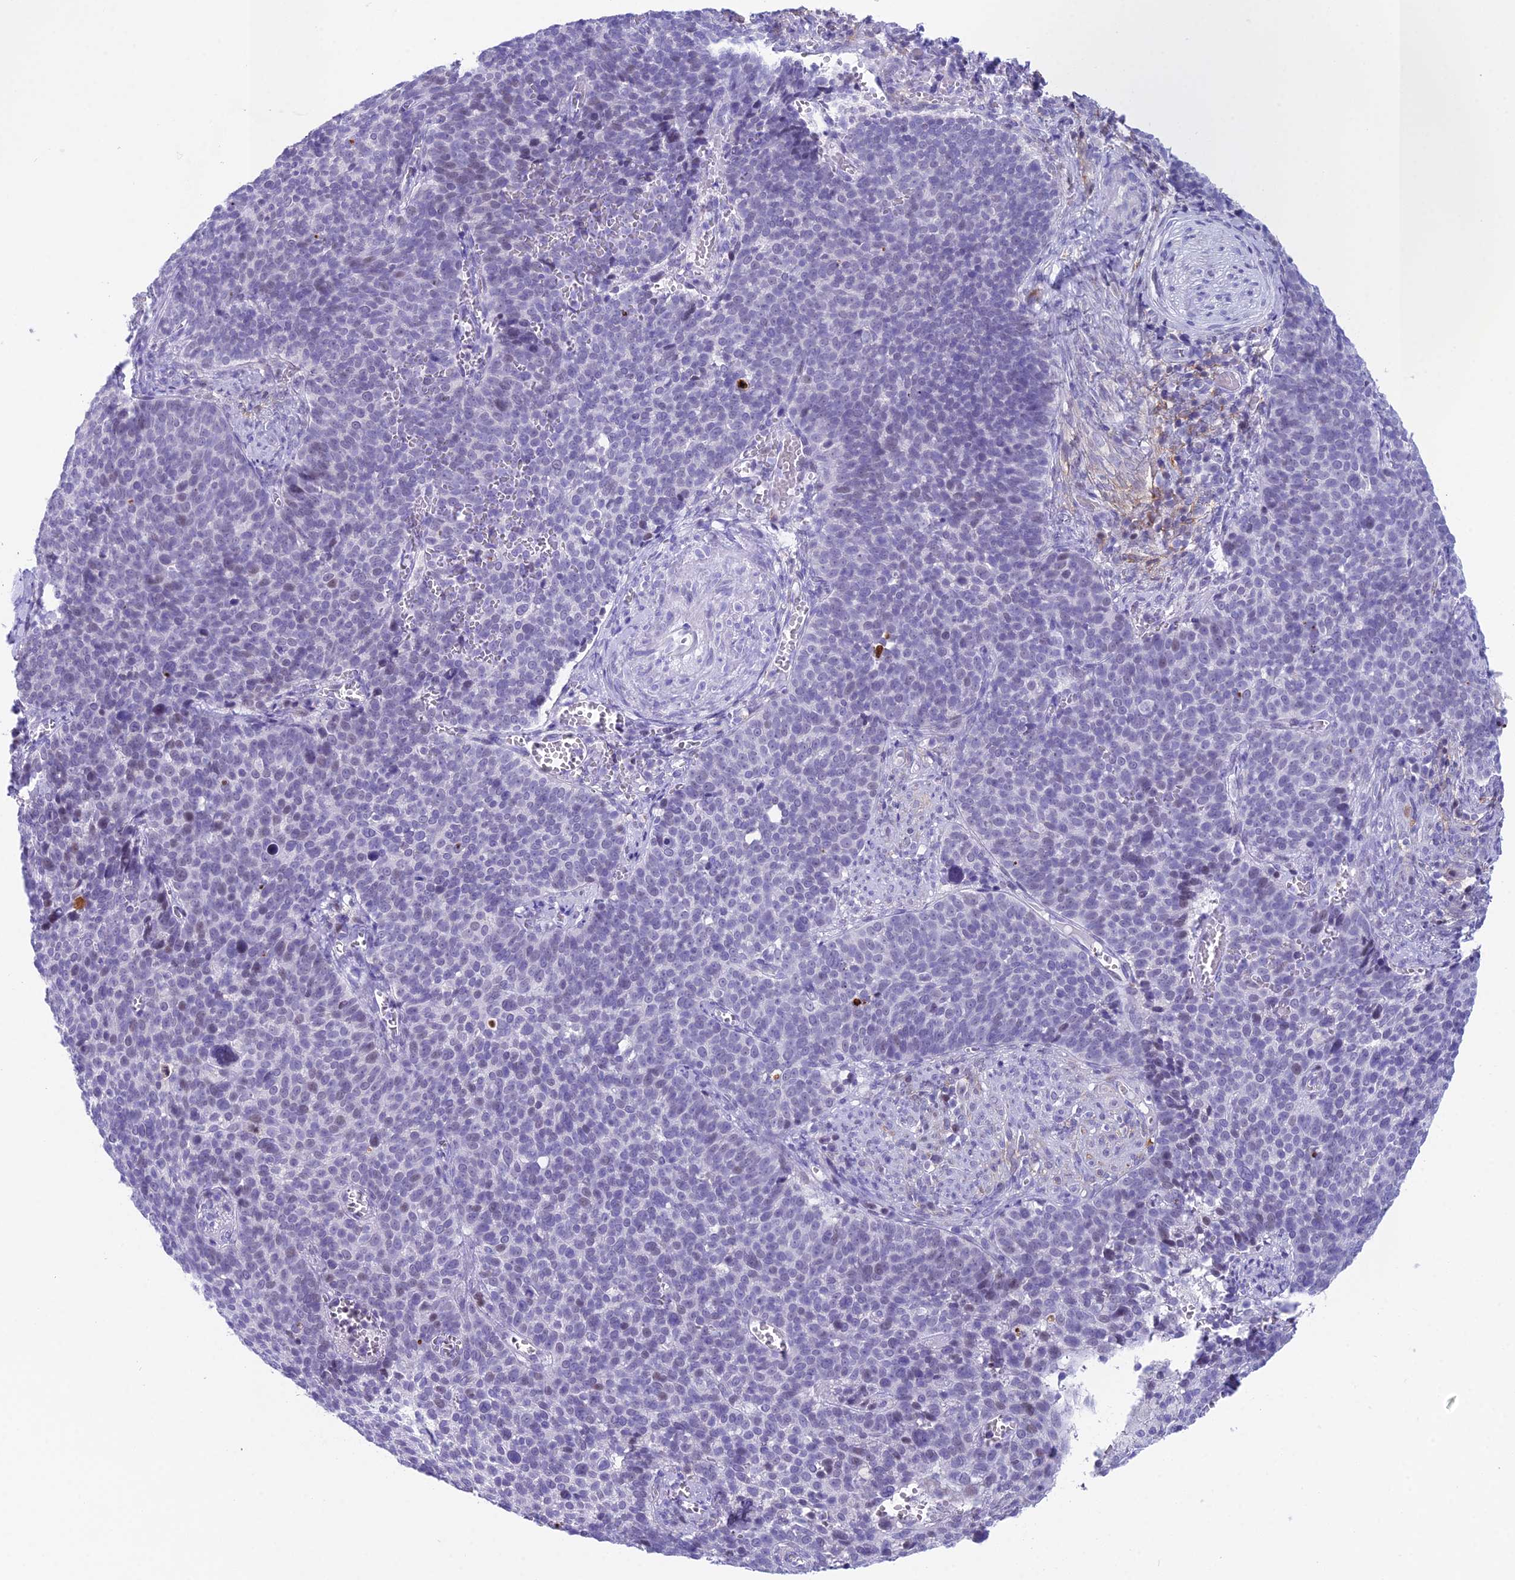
{"staining": {"intensity": "weak", "quantity": "<25%", "location": "nuclear"}, "tissue": "cervical cancer", "cell_type": "Tumor cells", "image_type": "cancer", "snomed": [{"axis": "morphology", "description": "Normal tissue, NOS"}, {"axis": "morphology", "description": "Squamous cell carcinoma, NOS"}, {"axis": "topography", "description": "Cervix"}], "caption": "There is no significant expression in tumor cells of squamous cell carcinoma (cervical).", "gene": "CC2D2A", "patient": {"sex": "female", "age": 39}}